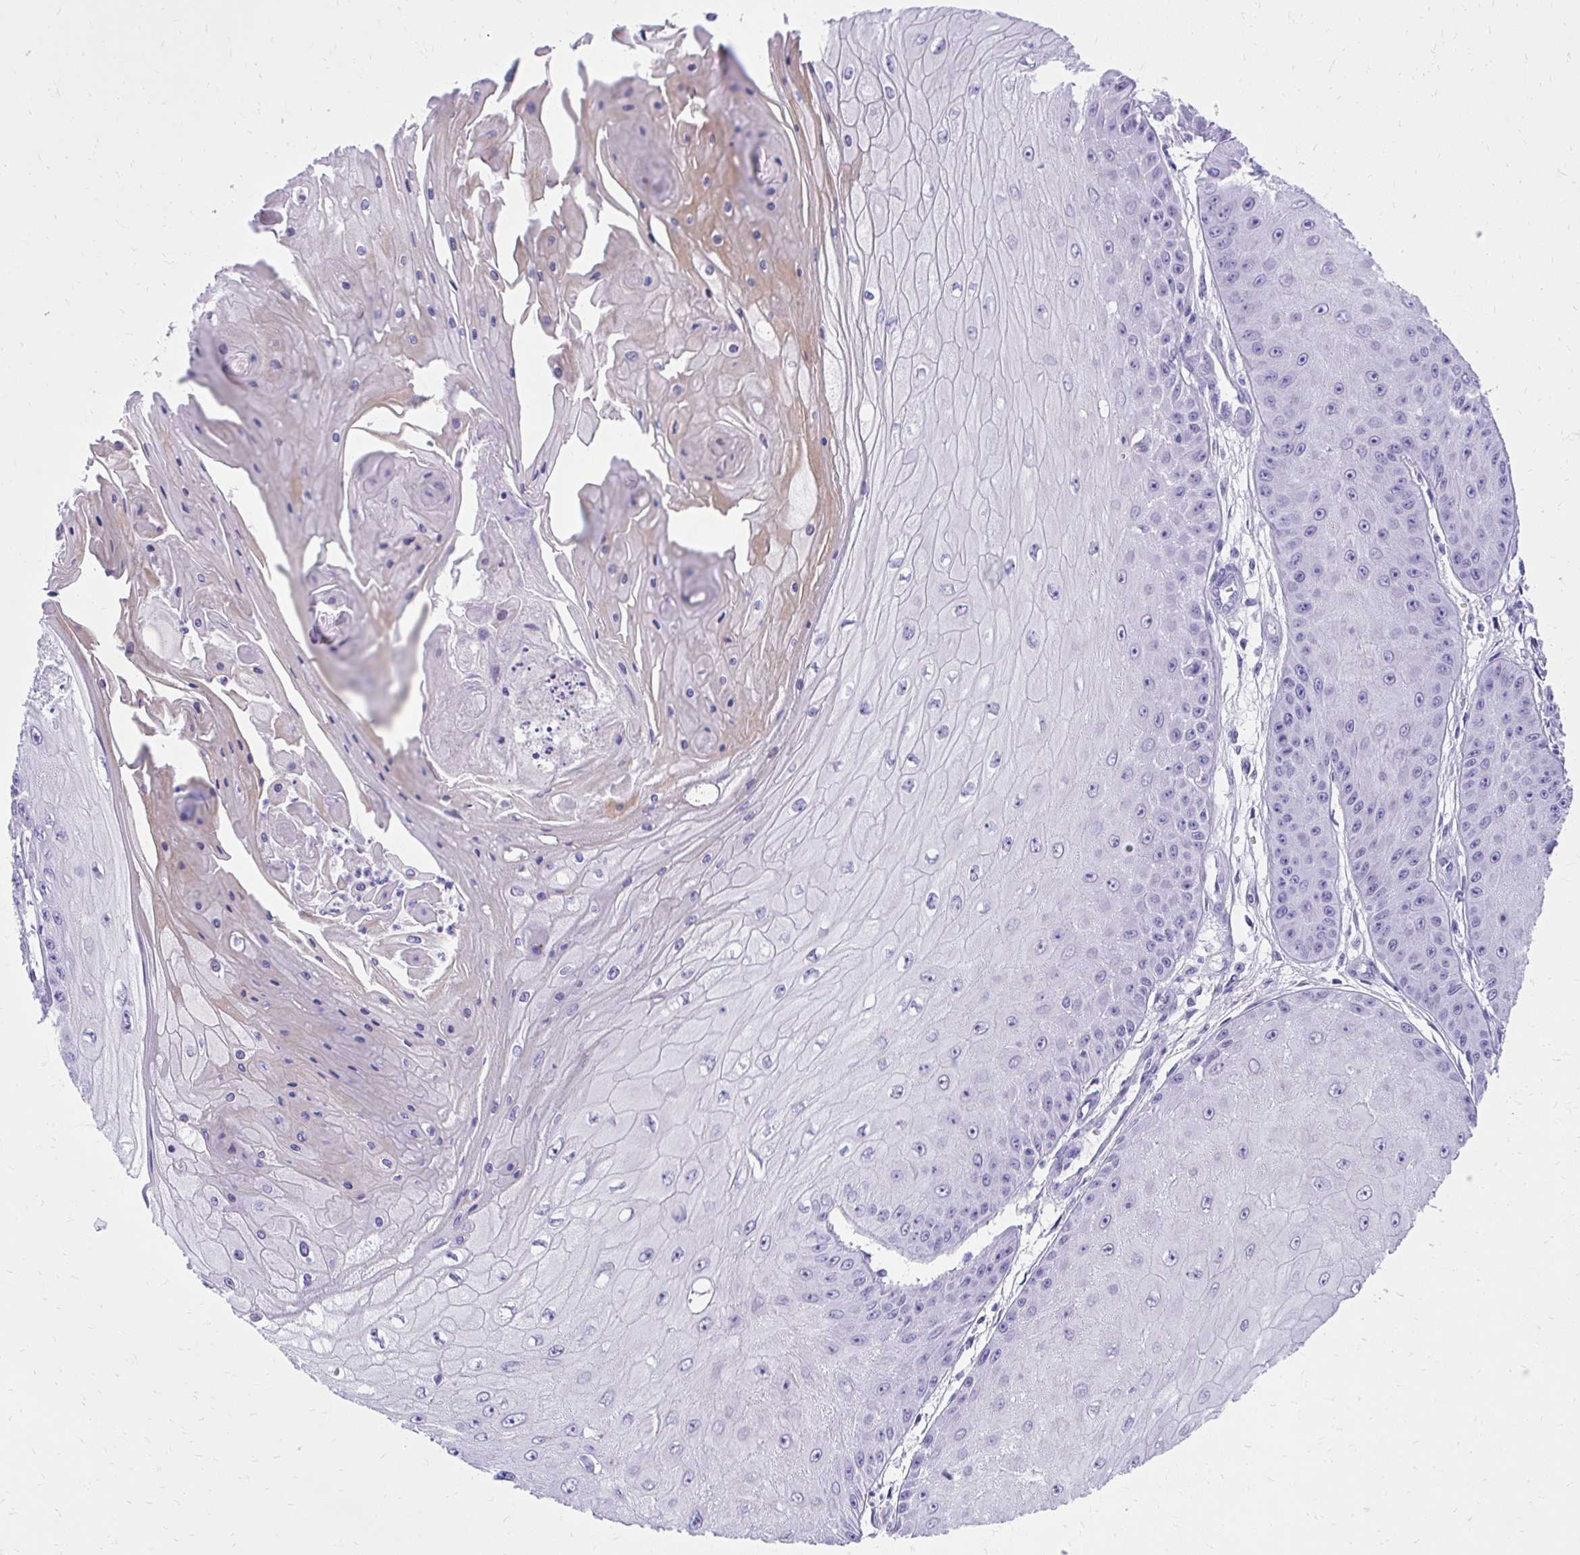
{"staining": {"intensity": "negative", "quantity": "none", "location": "none"}, "tissue": "skin cancer", "cell_type": "Tumor cells", "image_type": "cancer", "snomed": [{"axis": "morphology", "description": "Squamous cell carcinoma, NOS"}, {"axis": "topography", "description": "Skin"}], "caption": "Image shows no protein positivity in tumor cells of skin cancer (squamous cell carcinoma) tissue.", "gene": "KLK1", "patient": {"sex": "male", "age": 70}}